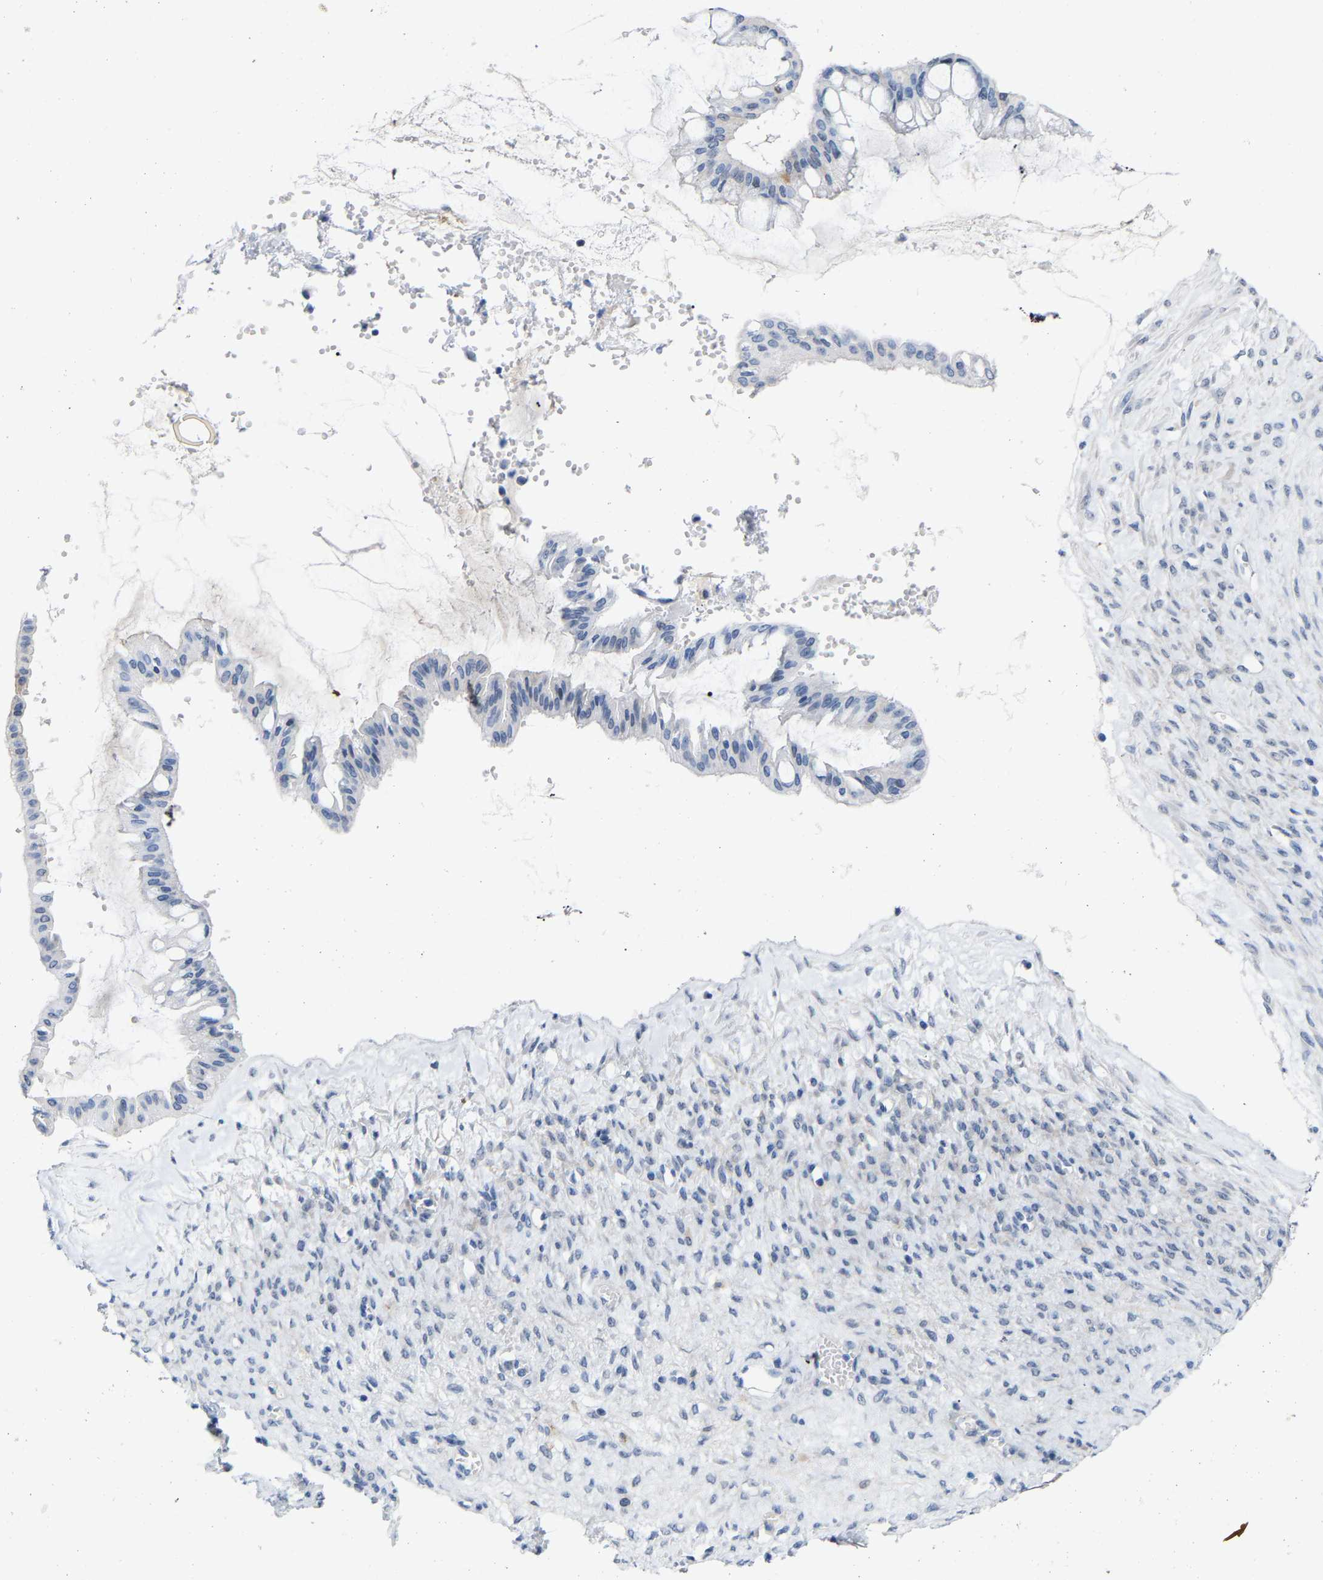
{"staining": {"intensity": "negative", "quantity": "none", "location": "none"}, "tissue": "ovarian cancer", "cell_type": "Tumor cells", "image_type": "cancer", "snomed": [{"axis": "morphology", "description": "Cystadenocarcinoma, mucinous, NOS"}, {"axis": "topography", "description": "Ovary"}], "caption": "IHC image of neoplastic tissue: human ovarian cancer stained with DAB (3,3'-diaminobenzidine) exhibits no significant protein expression in tumor cells. Nuclei are stained in blue.", "gene": "ABTB2", "patient": {"sex": "female", "age": 73}}